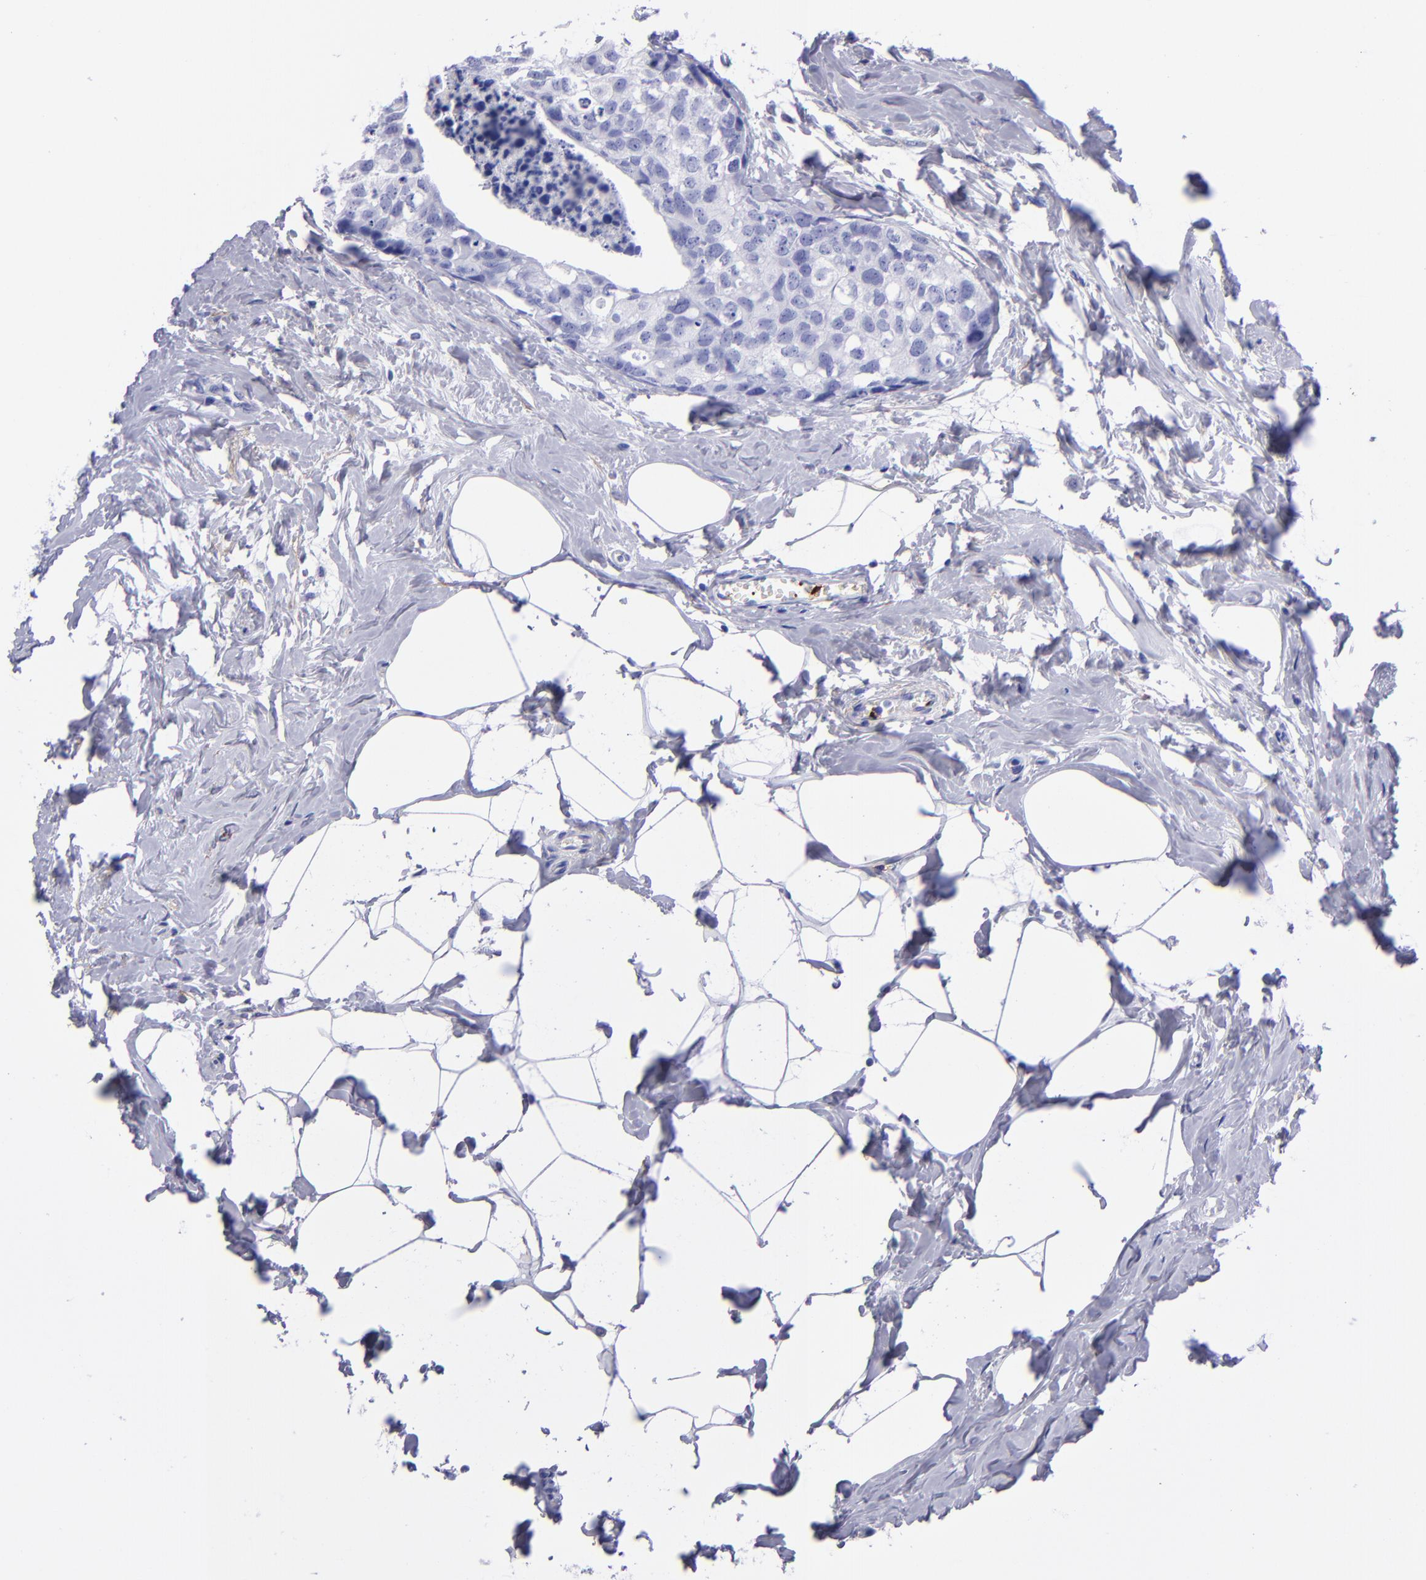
{"staining": {"intensity": "negative", "quantity": "none", "location": "none"}, "tissue": "breast cancer", "cell_type": "Tumor cells", "image_type": "cancer", "snomed": [{"axis": "morphology", "description": "Normal tissue, NOS"}, {"axis": "morphology", "description": "Duct carcinoma"}, {"axis": "topography", "description": "Breast"}], "caption": "Histopathology image shows no significant protein staining in tumor cells of breast intraductal carcinoma.", "gene": "EFCAB13", "patient": {"sex": "female", "age": 50}}